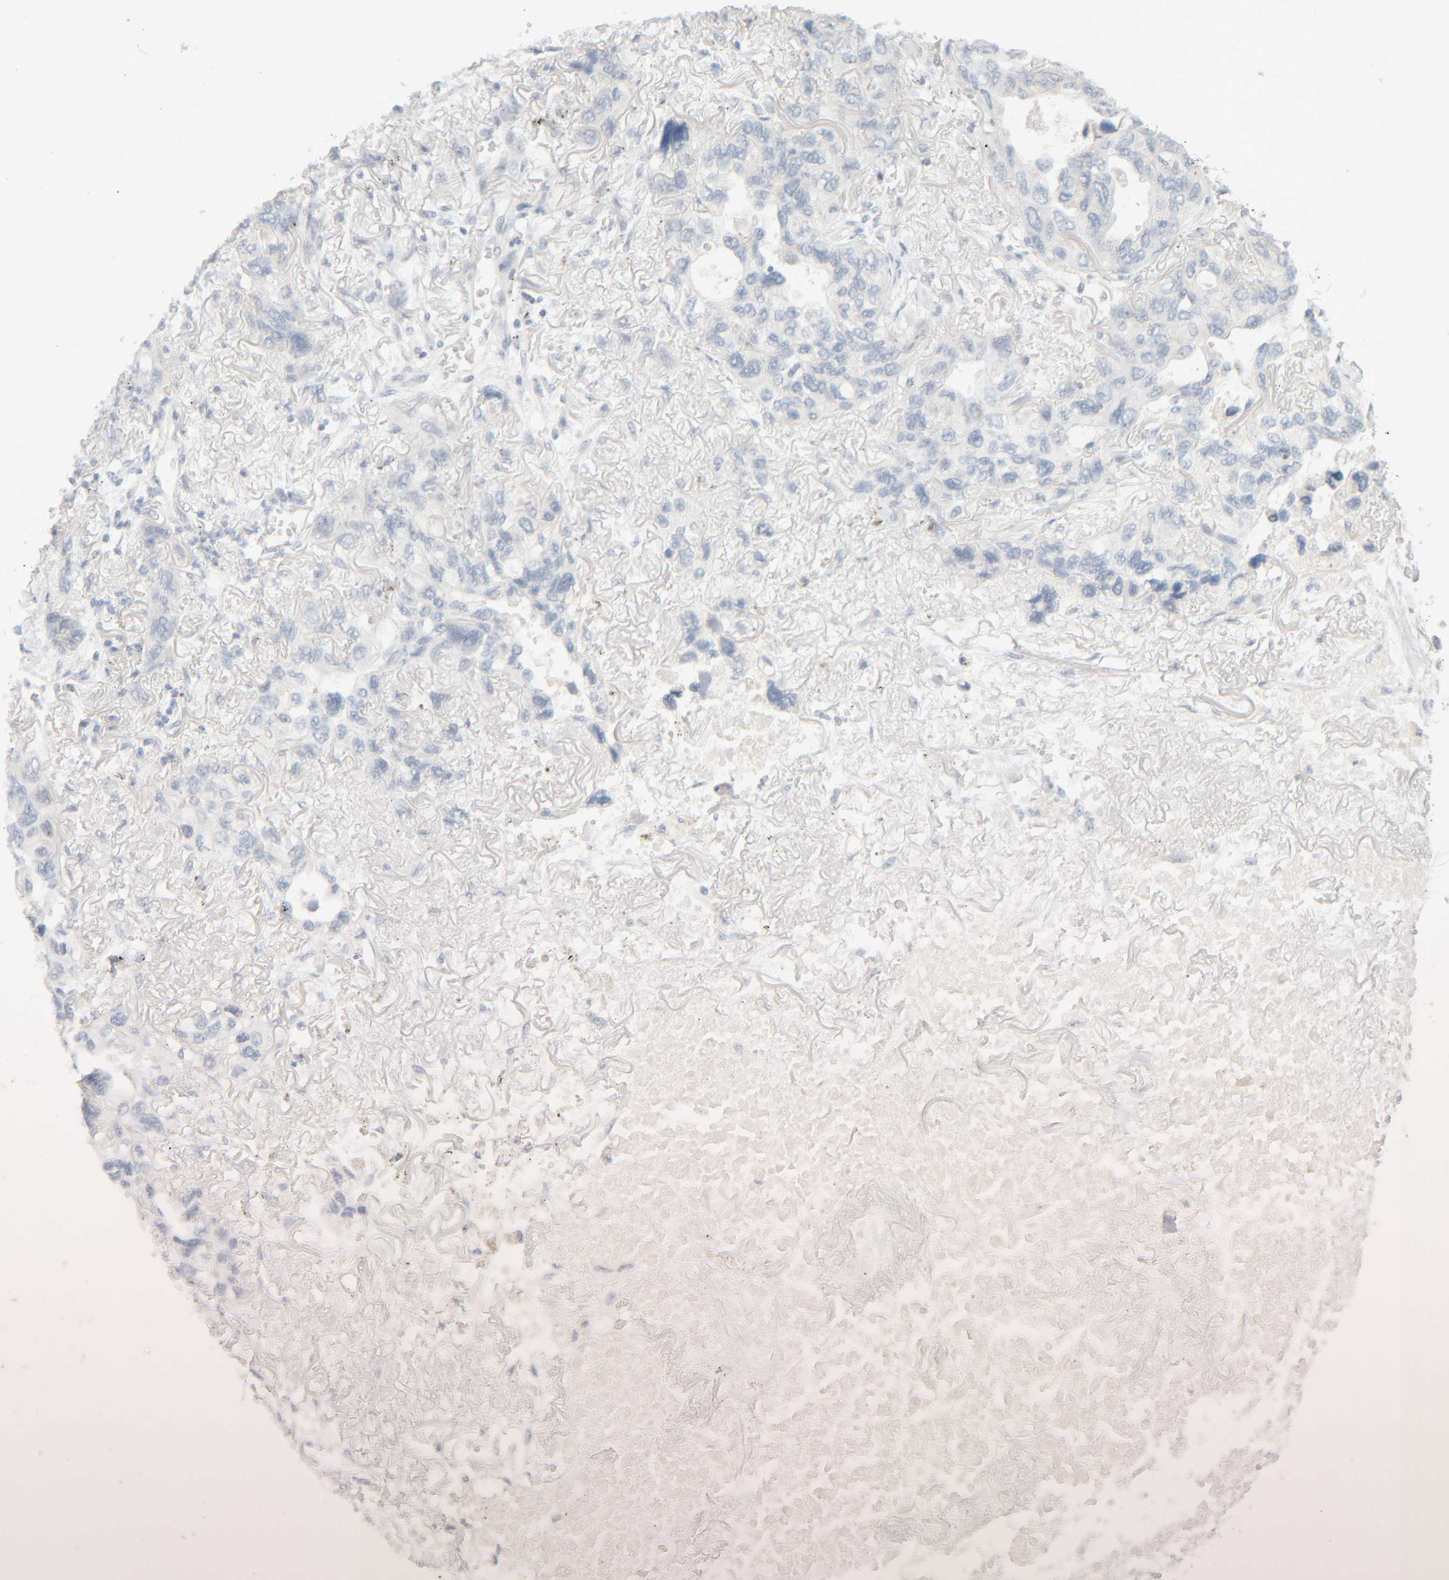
{"staining": {"intensity": "negative", "quantity": "none", "location": "none"}, "tissue": "lung cancer", "cell_type": "Tumor cells", "image_type": "cancer", "snomed": [{"axis": "morphology", "description": "Squamous cell carcinoma, NOS"}, {"axis": "topography", "description": "Lung"}], "caption": "Lung cancer was stained to show a protein in brown. There is no significant expression in tumor cells.", "gene": "RIDA", "patient": {"sex": "female", "age": 73}}